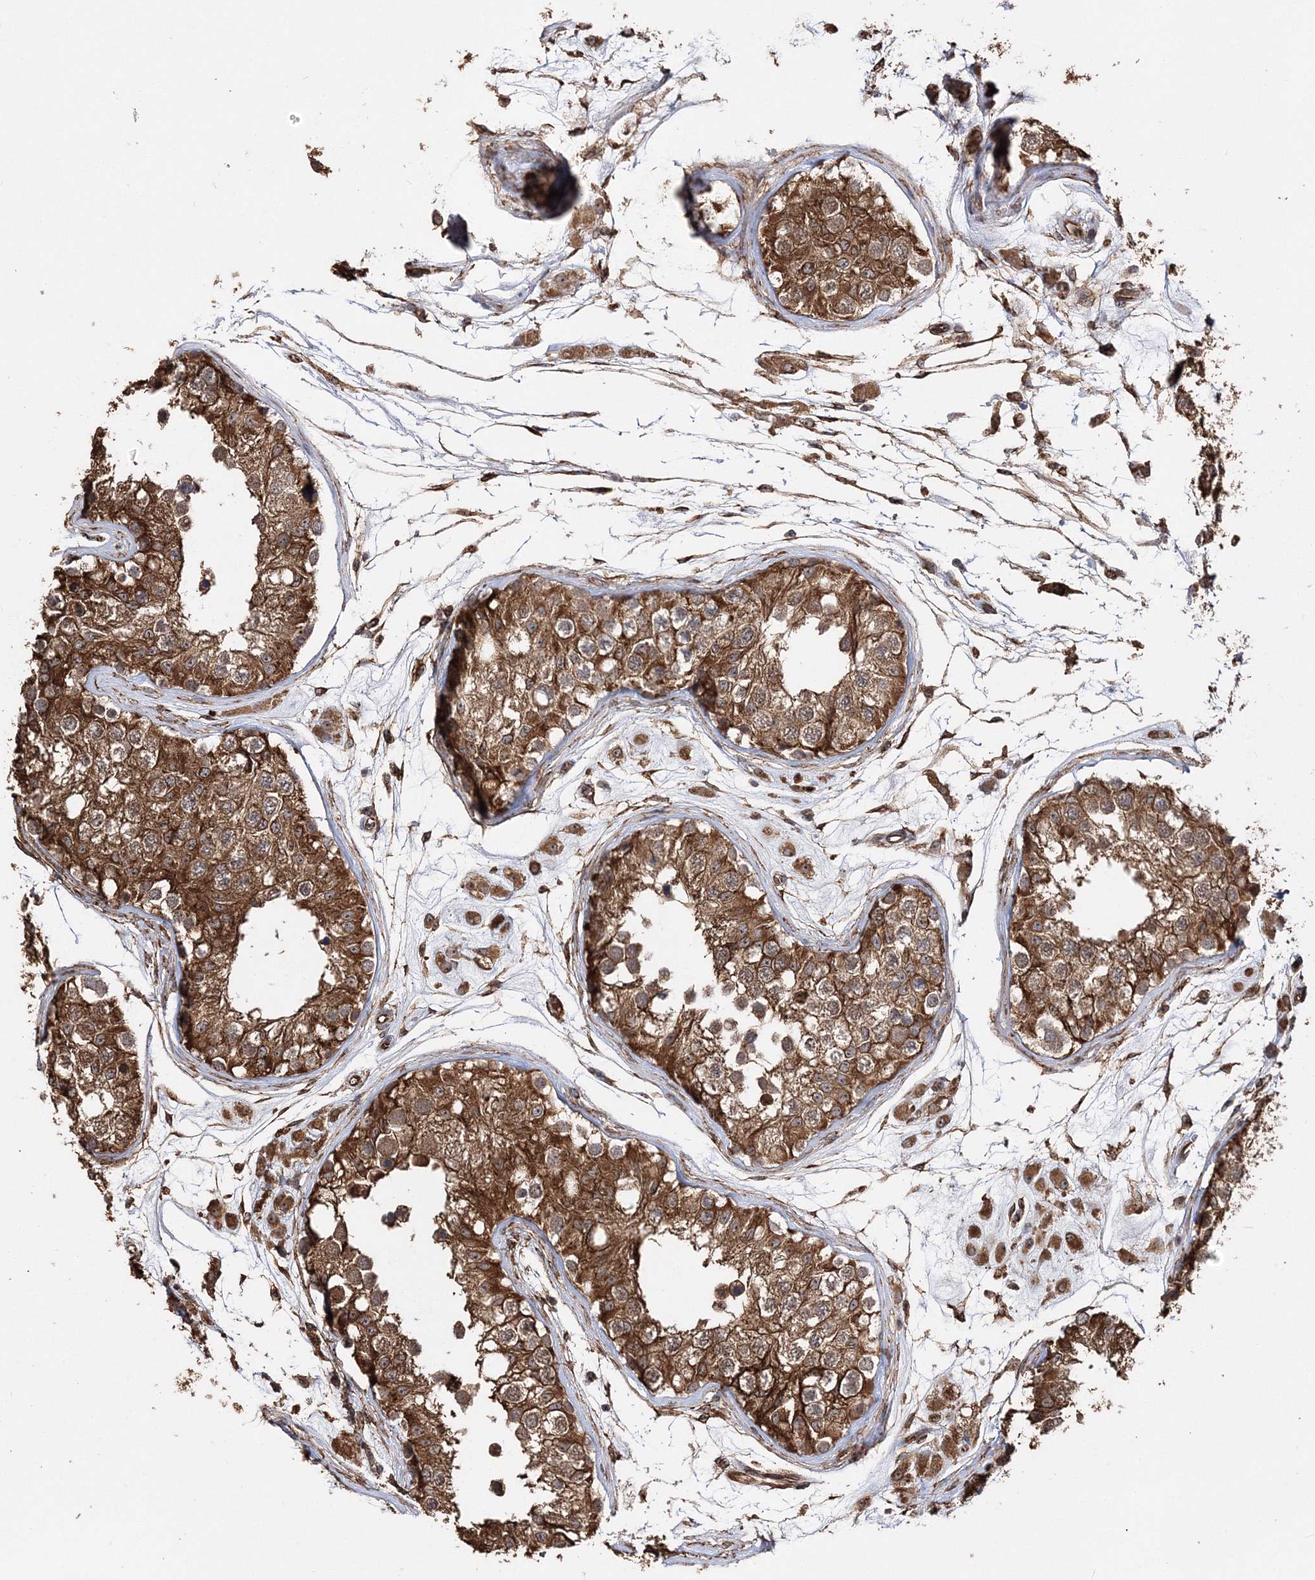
{"staining": {"intensity": "strong", "quantity": ">75%", "location": "cytoplasmic/membranous"}, "tissue": "testis", "cell_type": "Cells in seminiferous ducts", "image_type": "normal", "snomed": [{"axis": "morphology", "description": "Normal tissue, NOS"}, {"axis": "morphology", "description": "Adenocarcinoma, metastatic, NOS"}, {"axis": "topography", "description": "Testis"}], "caption": "Brown immunohistochemical staining in benign testis shows strong cytoplasmic/membranous staining in approximately >75% of cells in seminiferous ducts.", "gene": "SCRN3", "patient": {"sex": "male", "age": 26}}